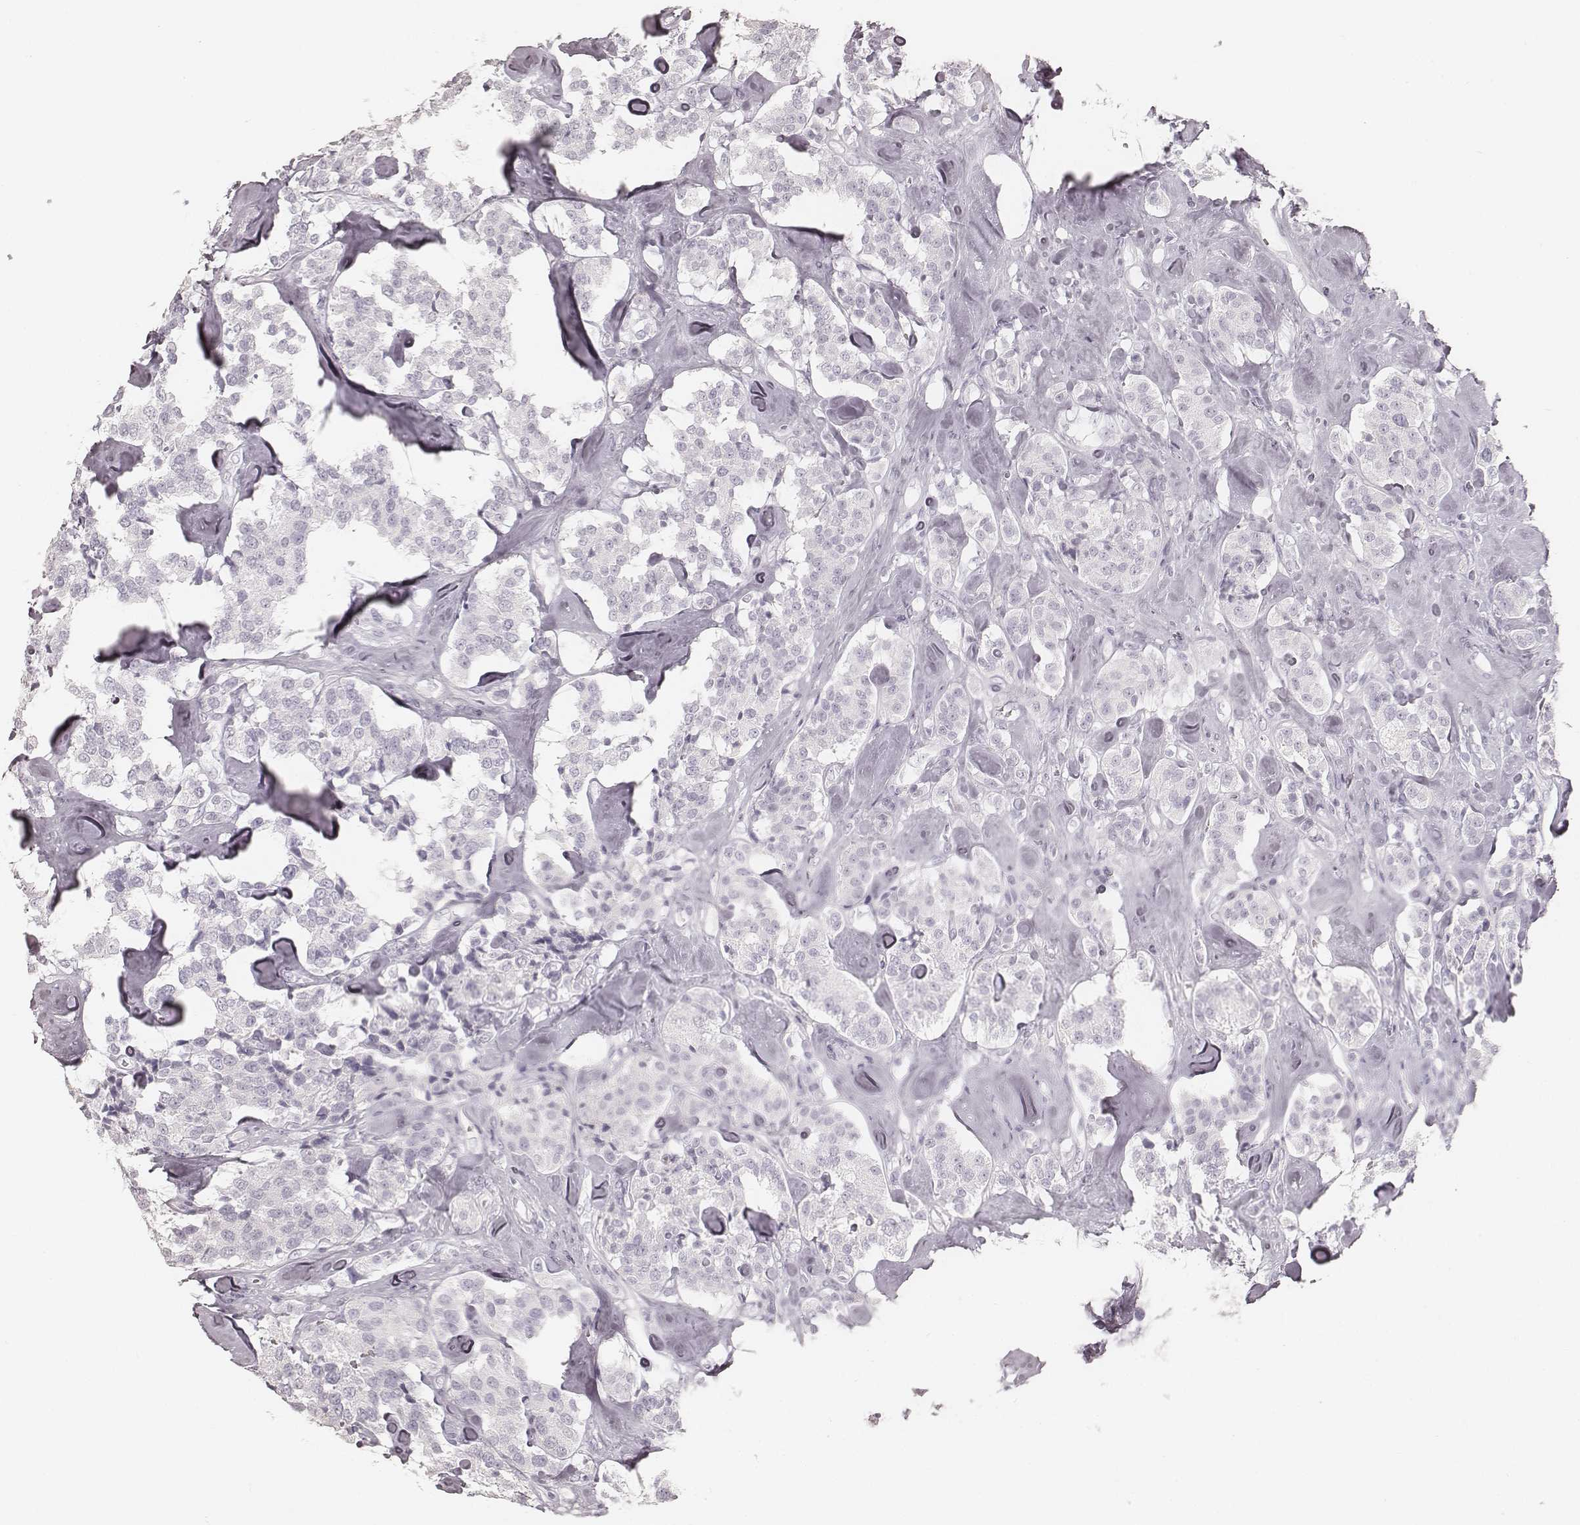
{"staining": {"intensity": "negative", "quantity": "none", "location": "none"}, "tissue": "carcinoid", "cell_type": "Tumor cells", "image_type": "cancer", "snomed": [{"axis": "morphology", "description": "Carcinoid, malignant, NOS"}, {"axis": "topography", "description": "Pancreas"}], "caption": "Immunohistochemical staining of human carcinoid reveals no significant staining in tumor cells.", "gene": "KRT31", "patient": {"sex": "male", "age": 41}}